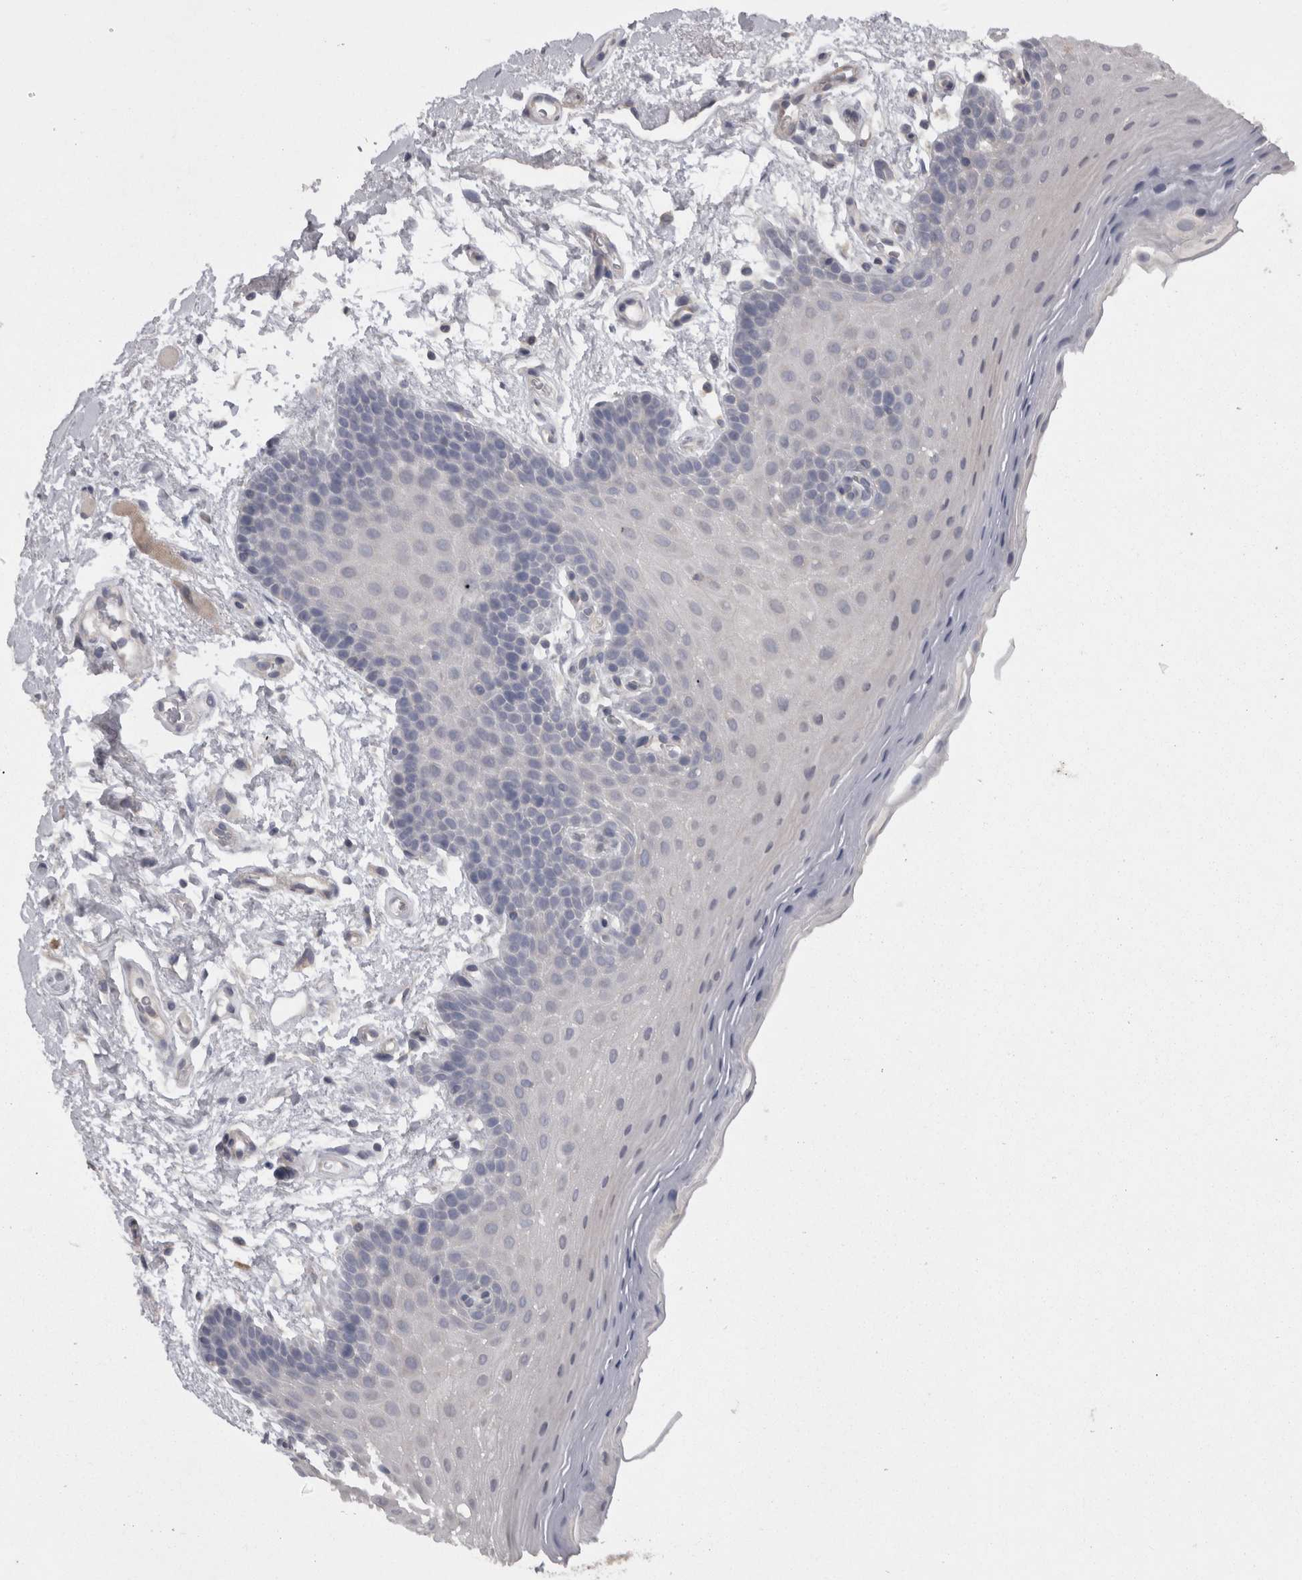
{"staining": {"intensity": "negative", "quantity": "none", "location": "none"}, "tissue": "oral mucosa", "cell_type": "Squamous epithelial cells", "image_type": "normal", "snomed": [{"axis": "morphology", "description": "Normal tissue, NOS"}, {"axis": "topography", "description": "Oral tissue"}], "caption": "This is a photomicrograph of immunohistochemistry staining of unremarkable oral mucosa, which shows no positivity in squamous epithelial cells.", "gene": "CAMK2D", "patient": {"sex": "male", "age": 62}}